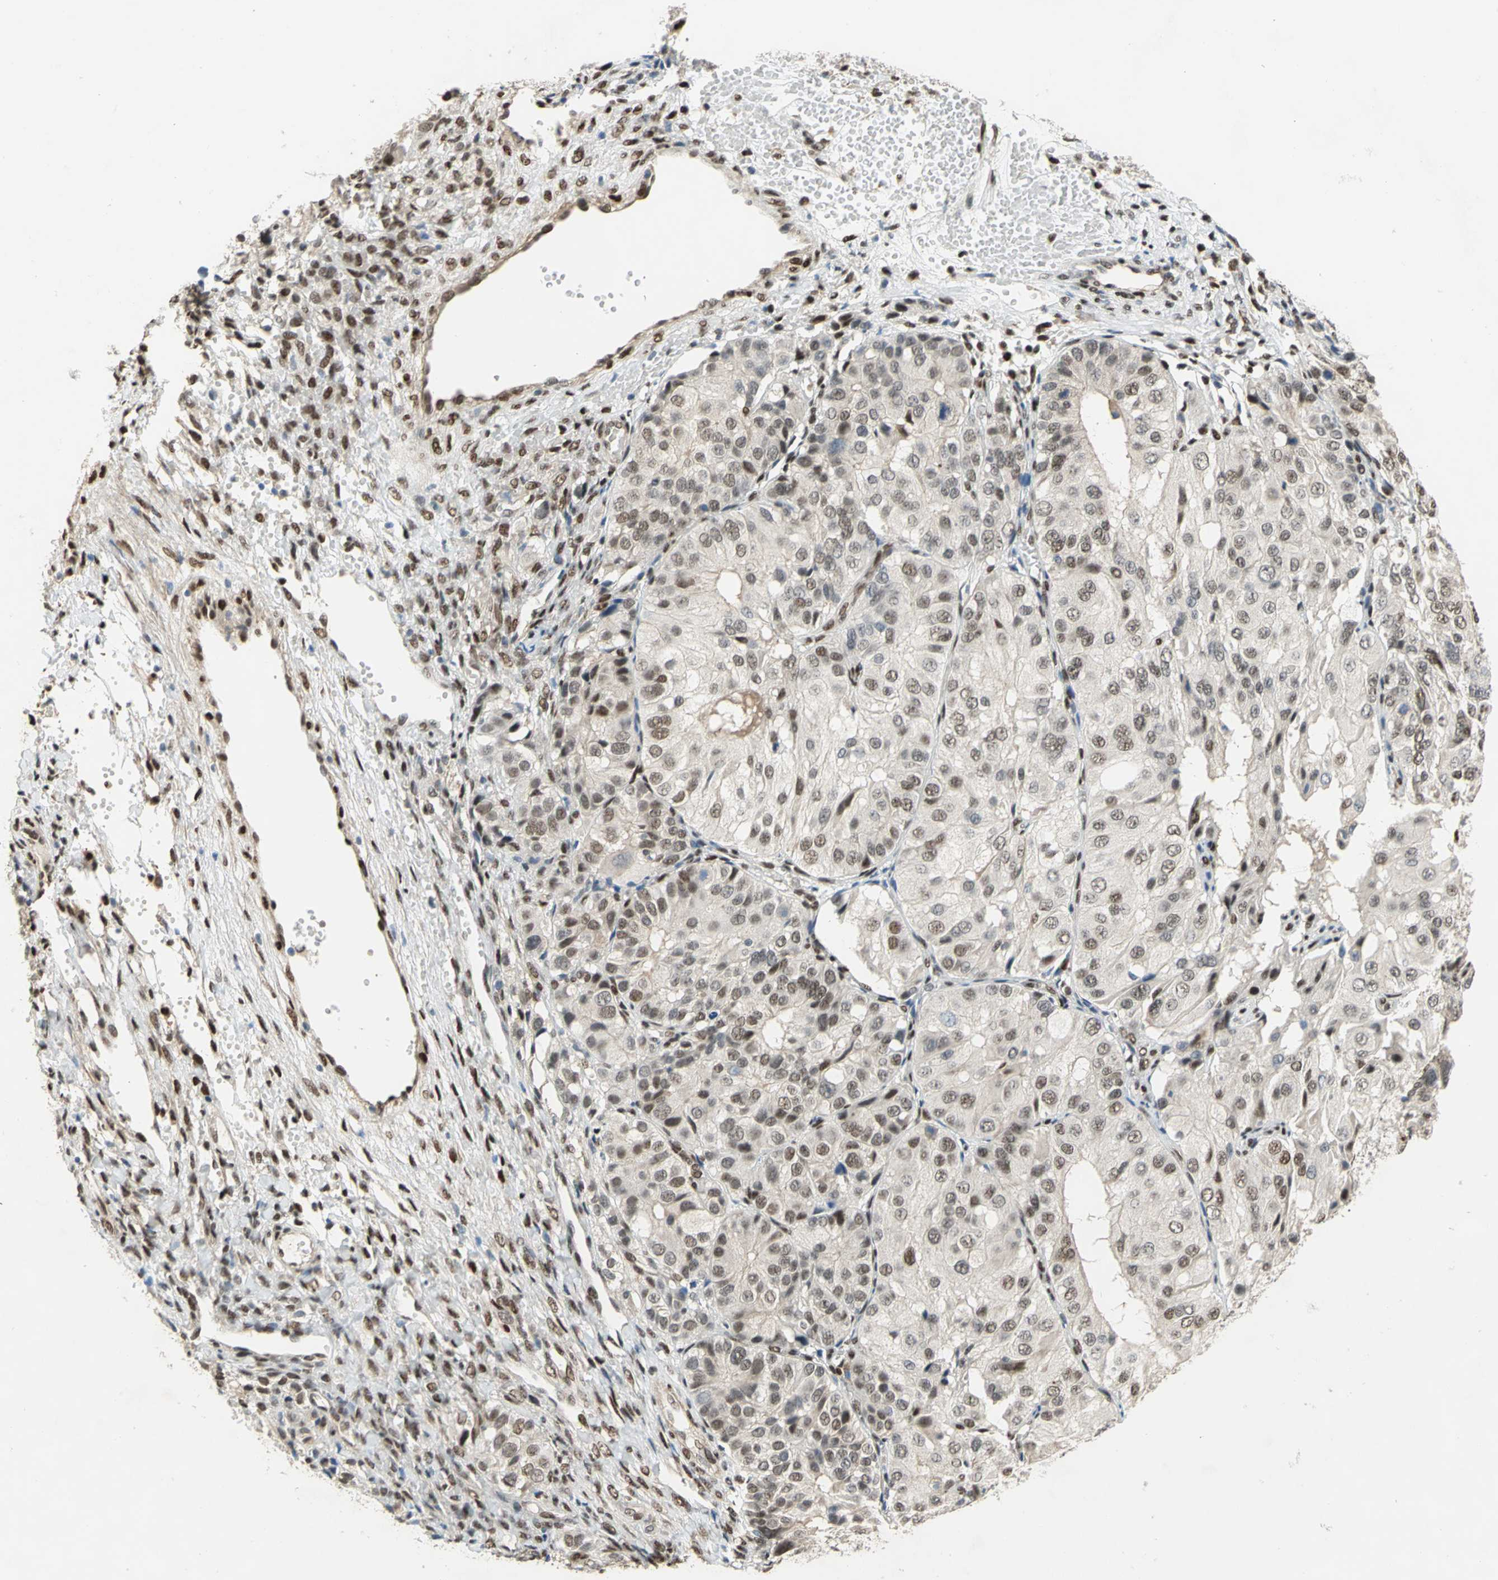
{"staining": {"intensity": "moderate", "quantity": ">75%", "location": "nuclear"}, "tissue": "ovarian cancer", "cell_type": "Tumor cells", "image_type": "cancer", "snomed": [{"axis": "morphology", "description": "Carcinoma, endometroid"}, {"axis": "topography", "description": "Ovary"}], "caption": "Moderate nuclear protein staining is identified in approximately >75% of tumor cells in endometroid carcinoma (ovarian).", "gene": "RBFOX2", "patient": {"sex": "female", "age": 51}}